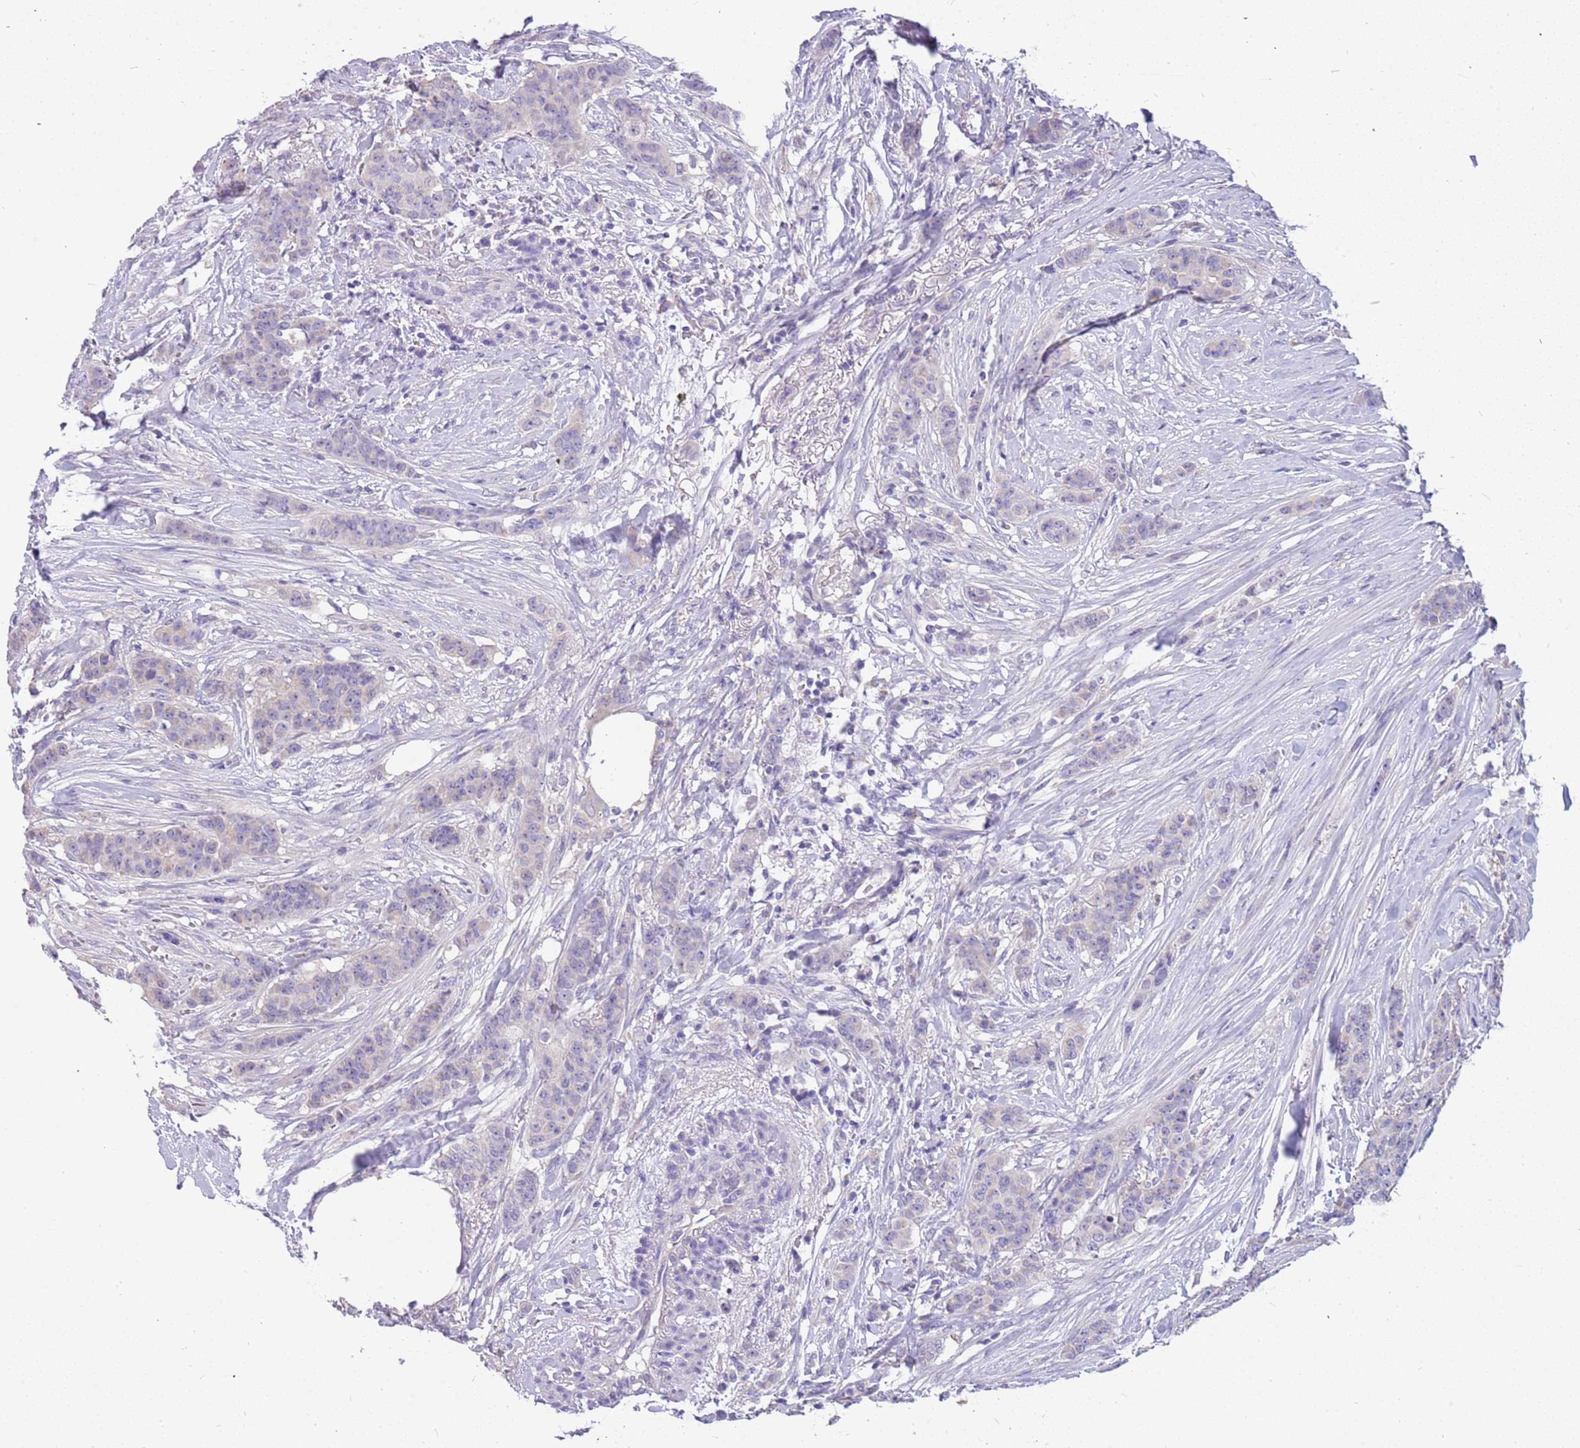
{"staining": {"intensity": "negative", "quantity": "none", "location": "none"}, "tissue": "breast cancer", "cell_type": "Tumor cells", "image_type": "cancer", "snomed": [{"axis": "morphology", "description": "Duct carcinoma"}, {"axis": "topography", "description": "Breast"}], "caption": "A histopathology image of human invasive ductal carcinoma (breast) is negative for staining in tumor cells. (Immunohistochemistry (ihc), brightfield microscopy, high magnification).", "gene": "RHCG", "patient": {"sex": "female", "age": 40}}